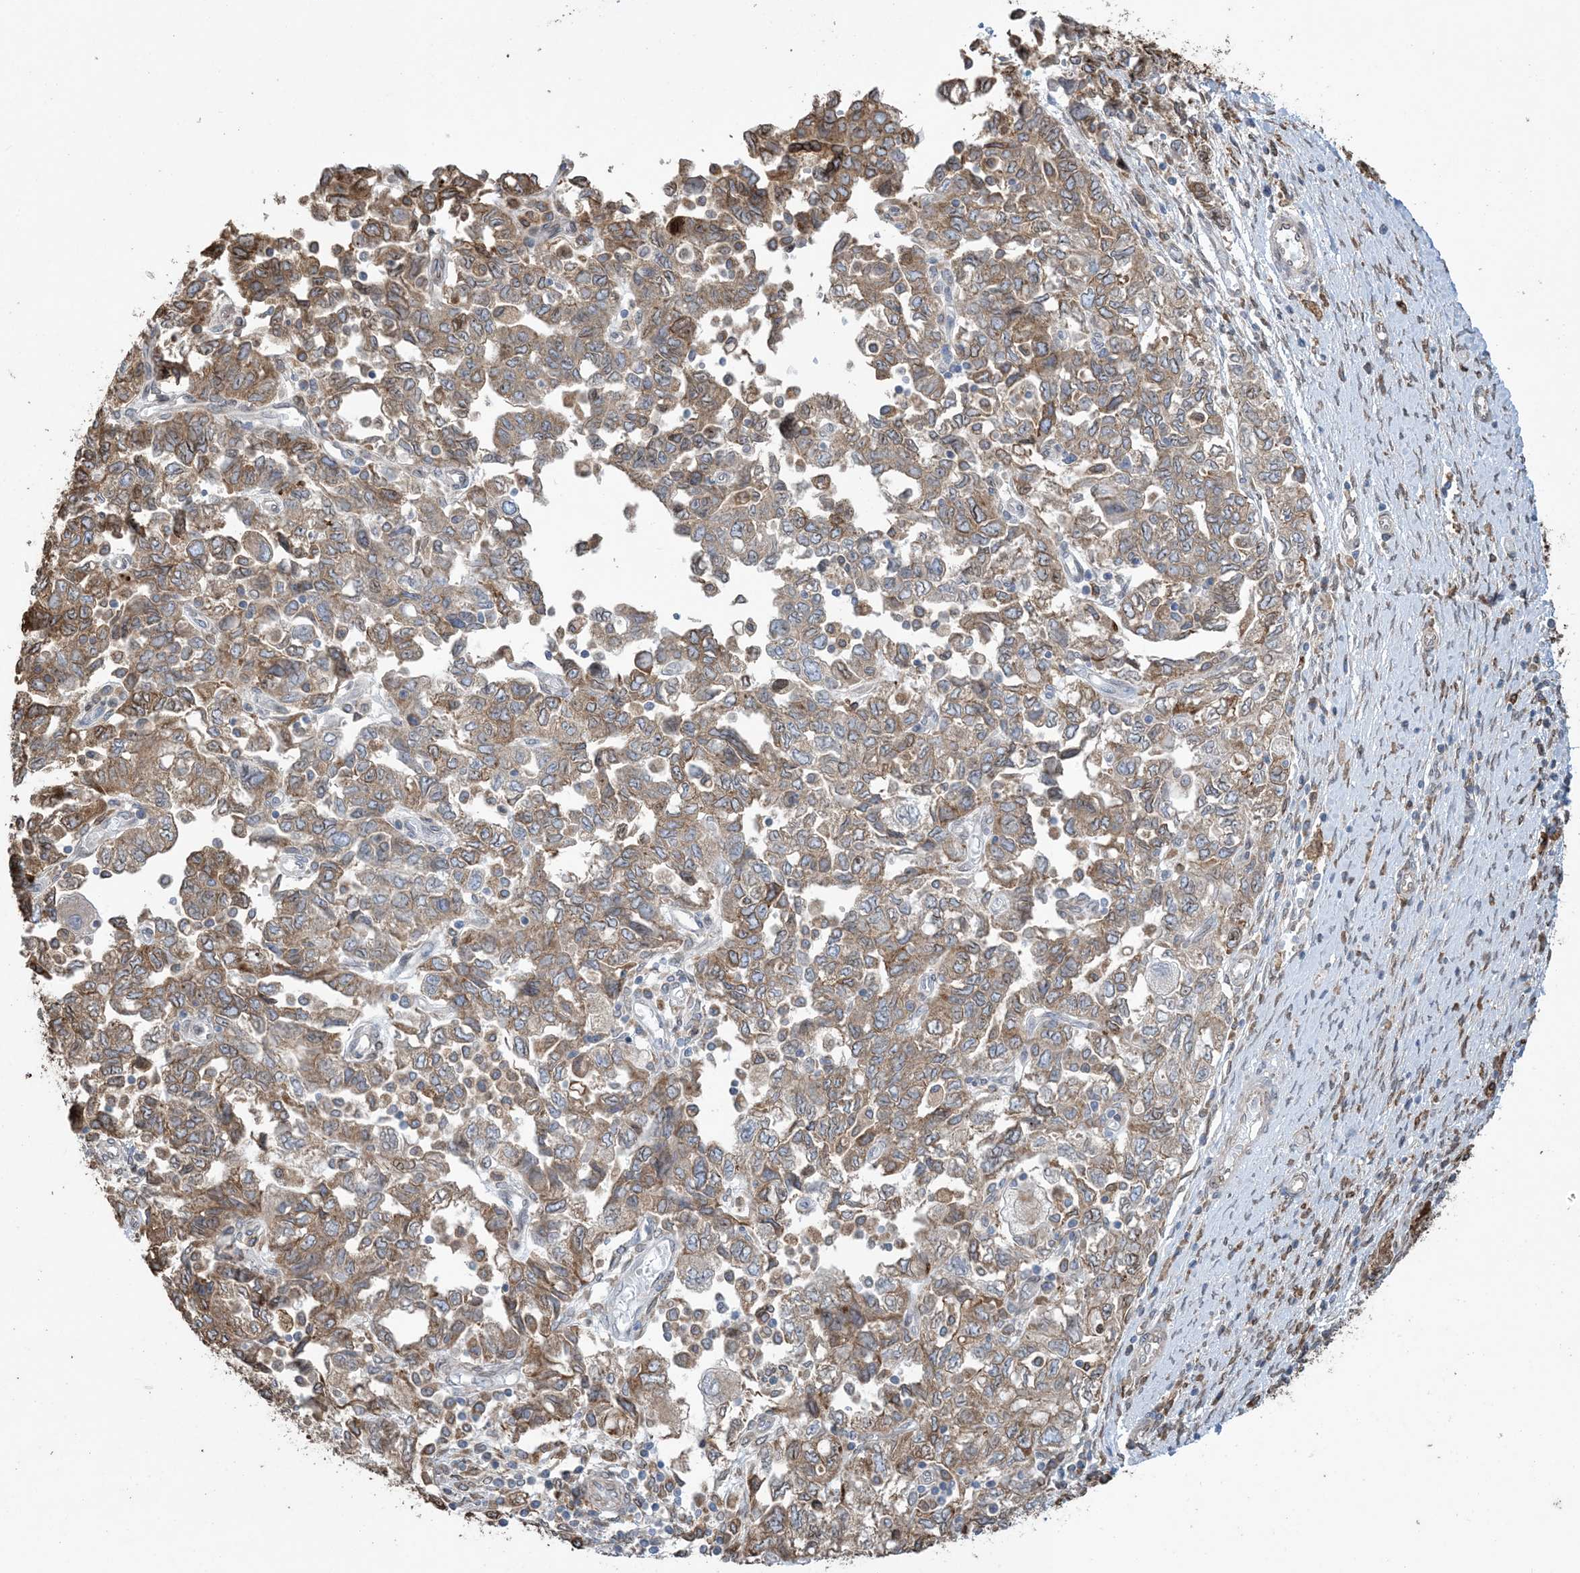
{"staining": {"intensity": "moderate", "quantity": ">75%", "location": "cytoplasmic/membranous"}, "tissue": "ovarian cancer", "cell_type": "Tumor cells", "image_type": "cancer", "snomed": [{"axis": "morphology", "description": "Carcinoma, NOS"}, {"axis": "morphology", "description": "Cystadenocarcinoma, serous, NOS"}, {"axis": "topography", "description": "Ovary"}], "caption": "Ovarian cancer (carcinoma) was stained to show a protein in brown. There is medium levels of moderate cytoplasmic/membranous staining in approximately >75% of tumor cells.", "gene": "SHANK1", "patient": {"sex": "female", "age": 69}}